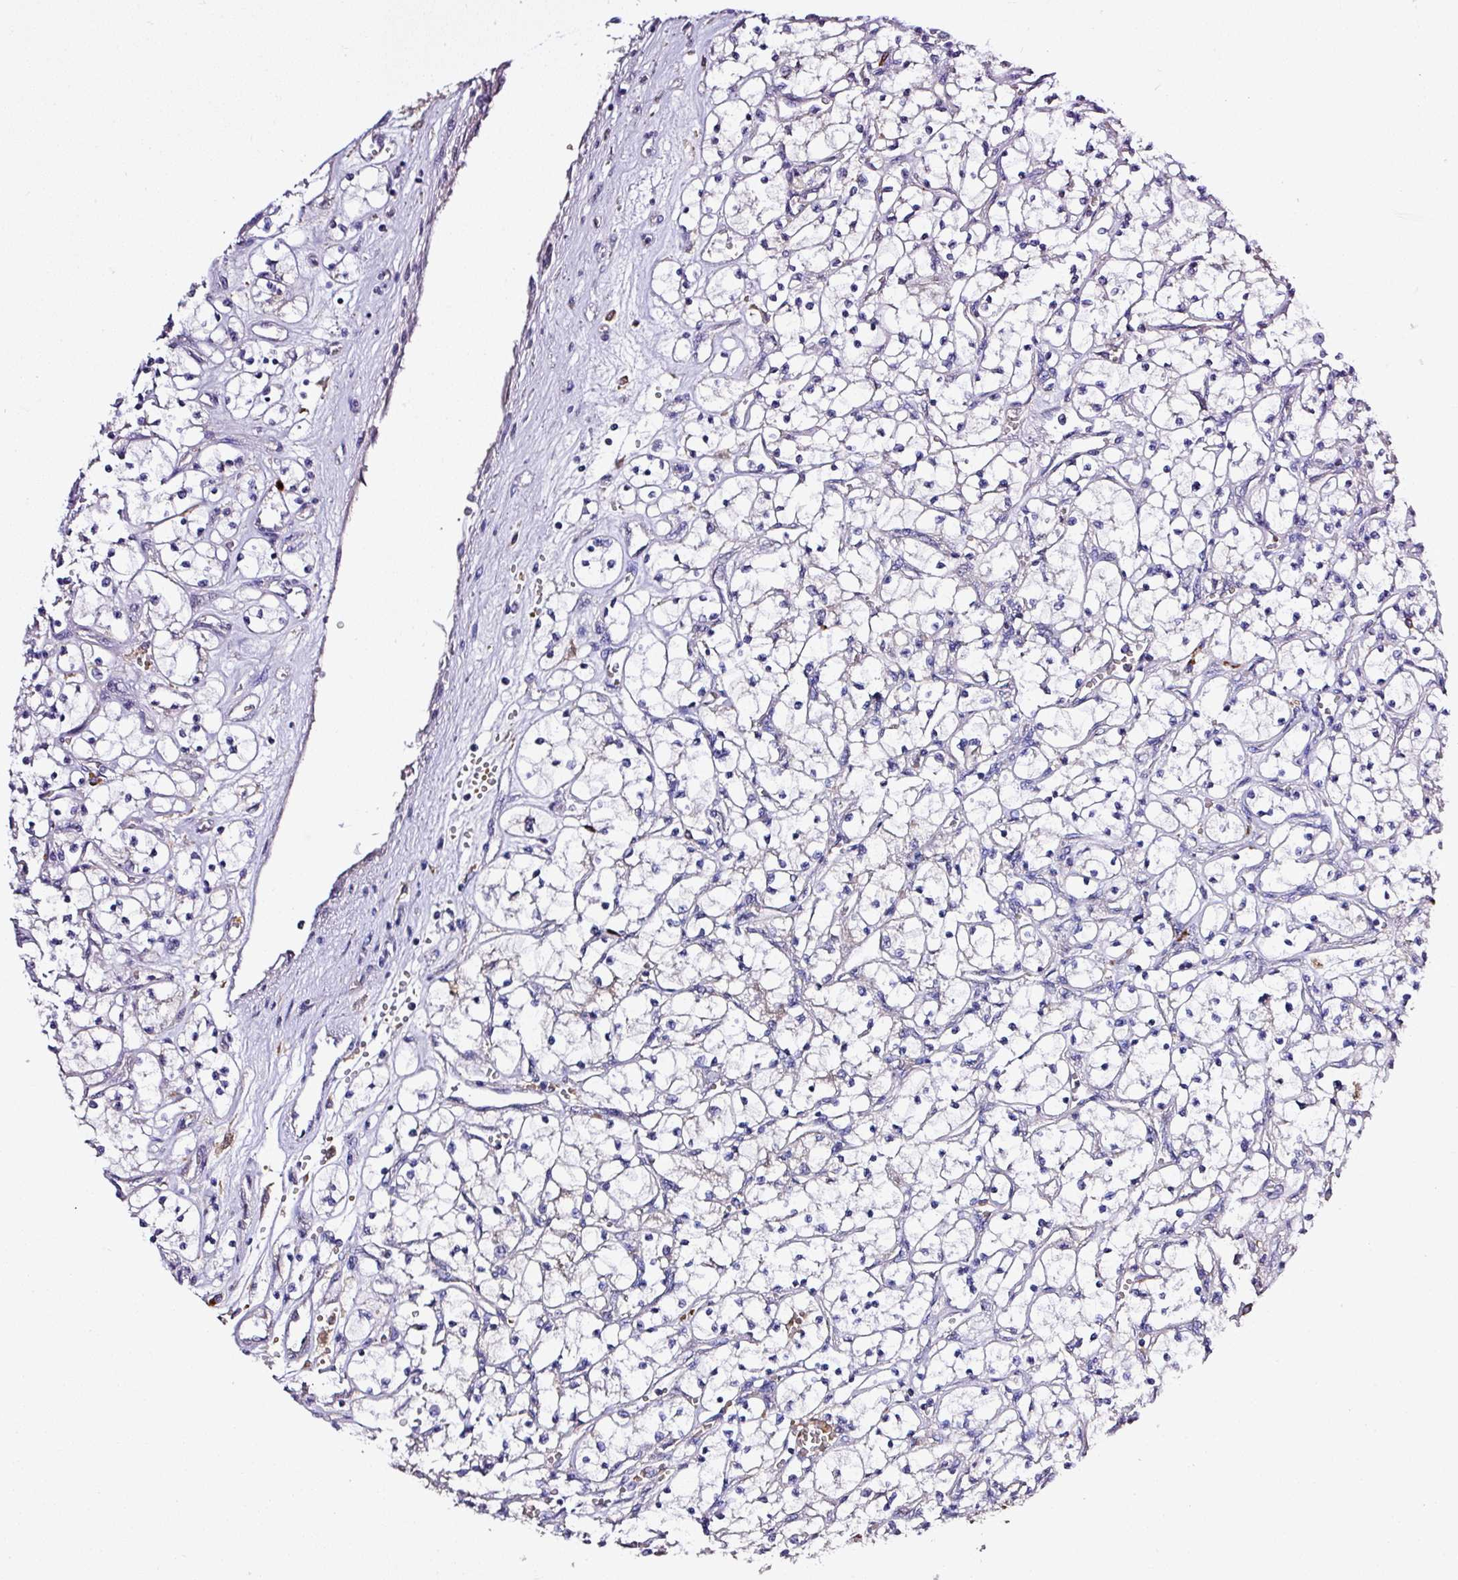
{"staining": {"intensity": "negative", "quantity": "none", "location": "none"}, "tissue": "renal cancer", "cell_type": "Tumor cells", "image_type": "cancer", "snomed": [{"axis": "morphology", "description": "Adenocarcinoma, NOS"}, {"axis": "topography", "description": "Kidney"}], "caption": "Immunohistochemistry of human renal adenocarcinoma exhibits no staining in tumor cells. (Immunohistochemistry, brightfield microscopy, high magnification).", "gene": "ZNF513", "patient": {"sex": "female", "age": 69}}